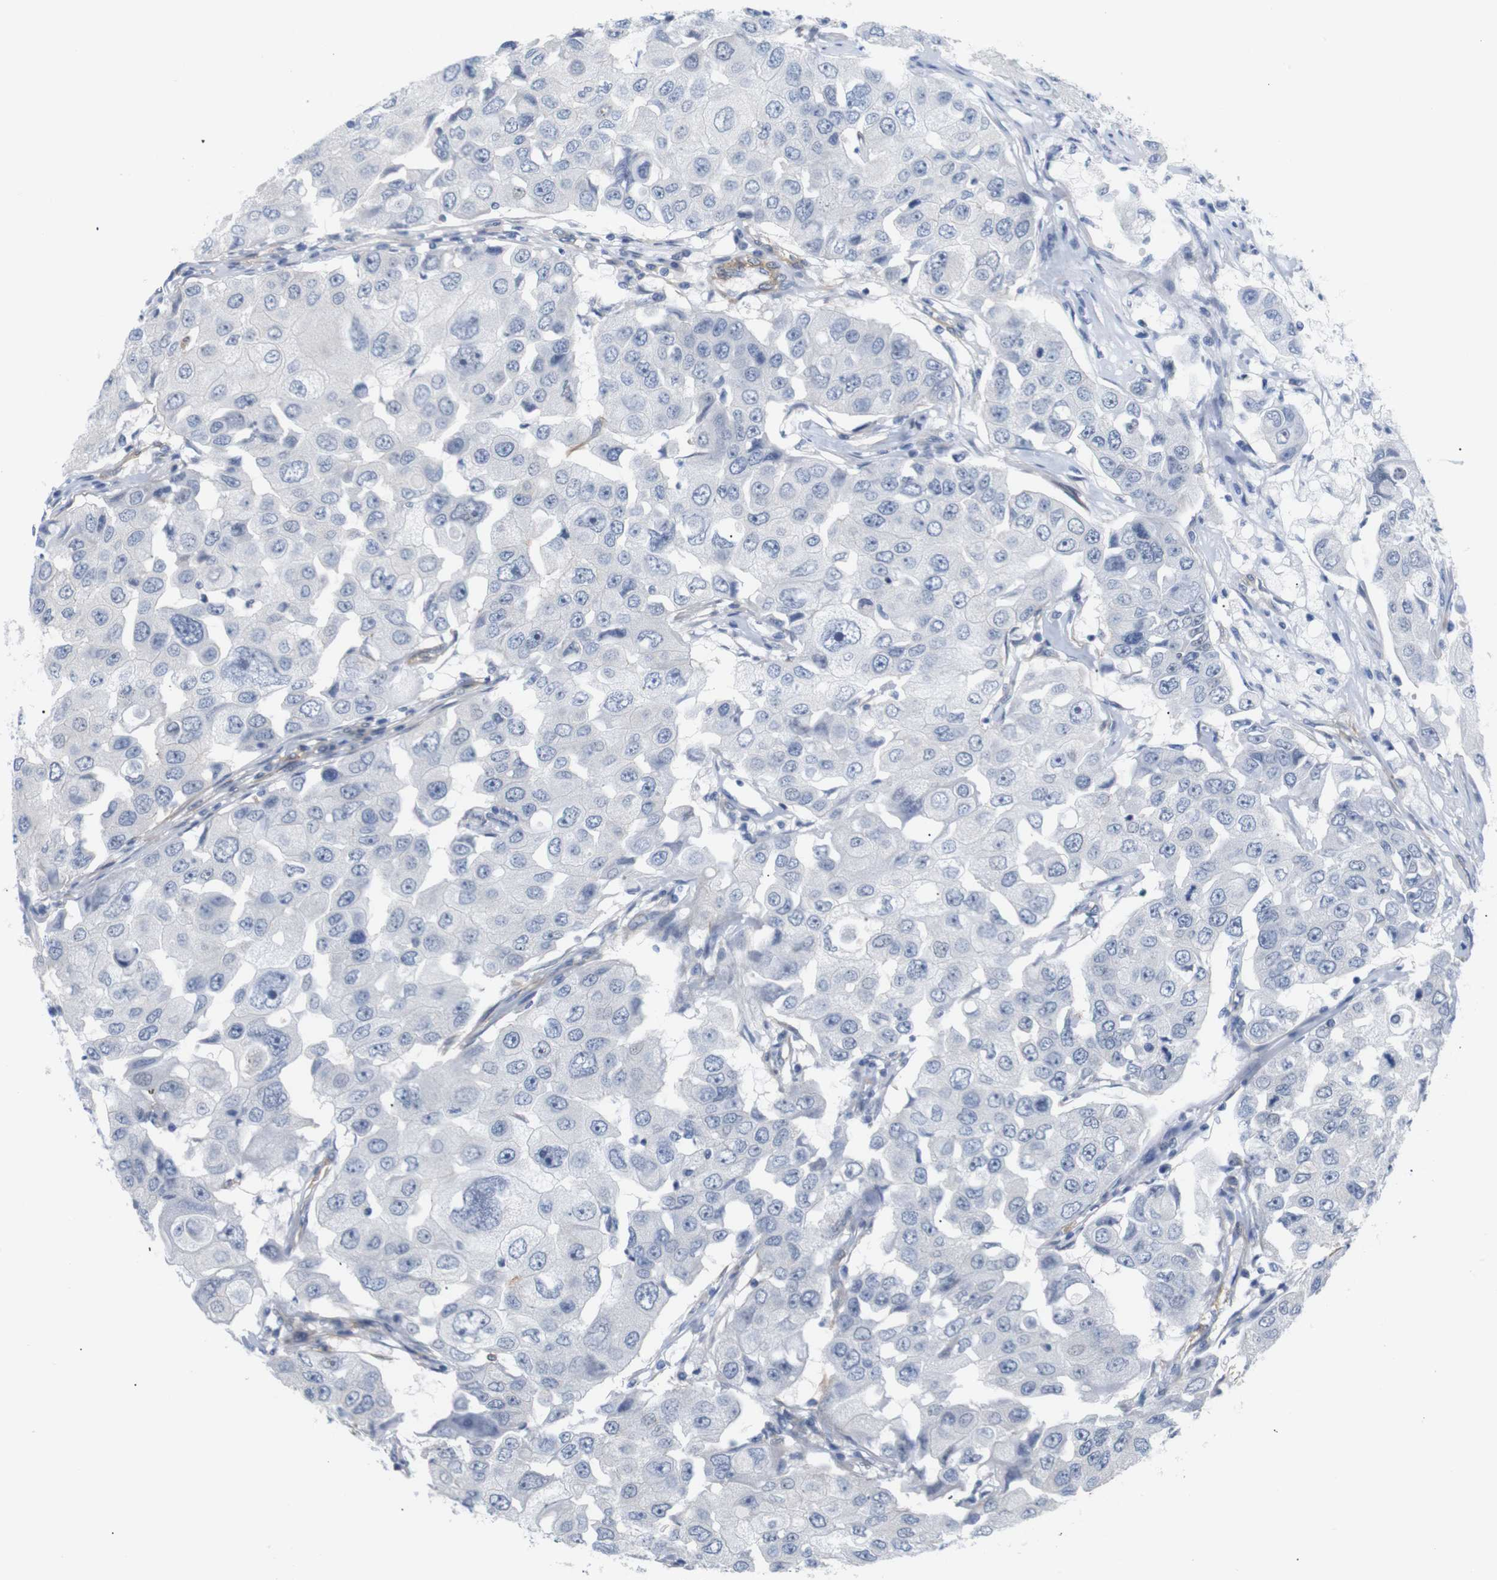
{"staining": {"intensity": "negative", "quantity": "none", "location": "none"}, "tissue": "breast cancer", "cell_type": "Tumor cells", "image_type": "cancer", "snomed": [{"axis": "morphology", "description": "Duct carcinoma"}, {"axis": "topography", "description": "Breast"}], "caption": "Tumor cells are negative for protein expression in human breast invasive ductal carcinoma.", "gene": "STMN3", "patient": {"sex": "female", "age": 27}}